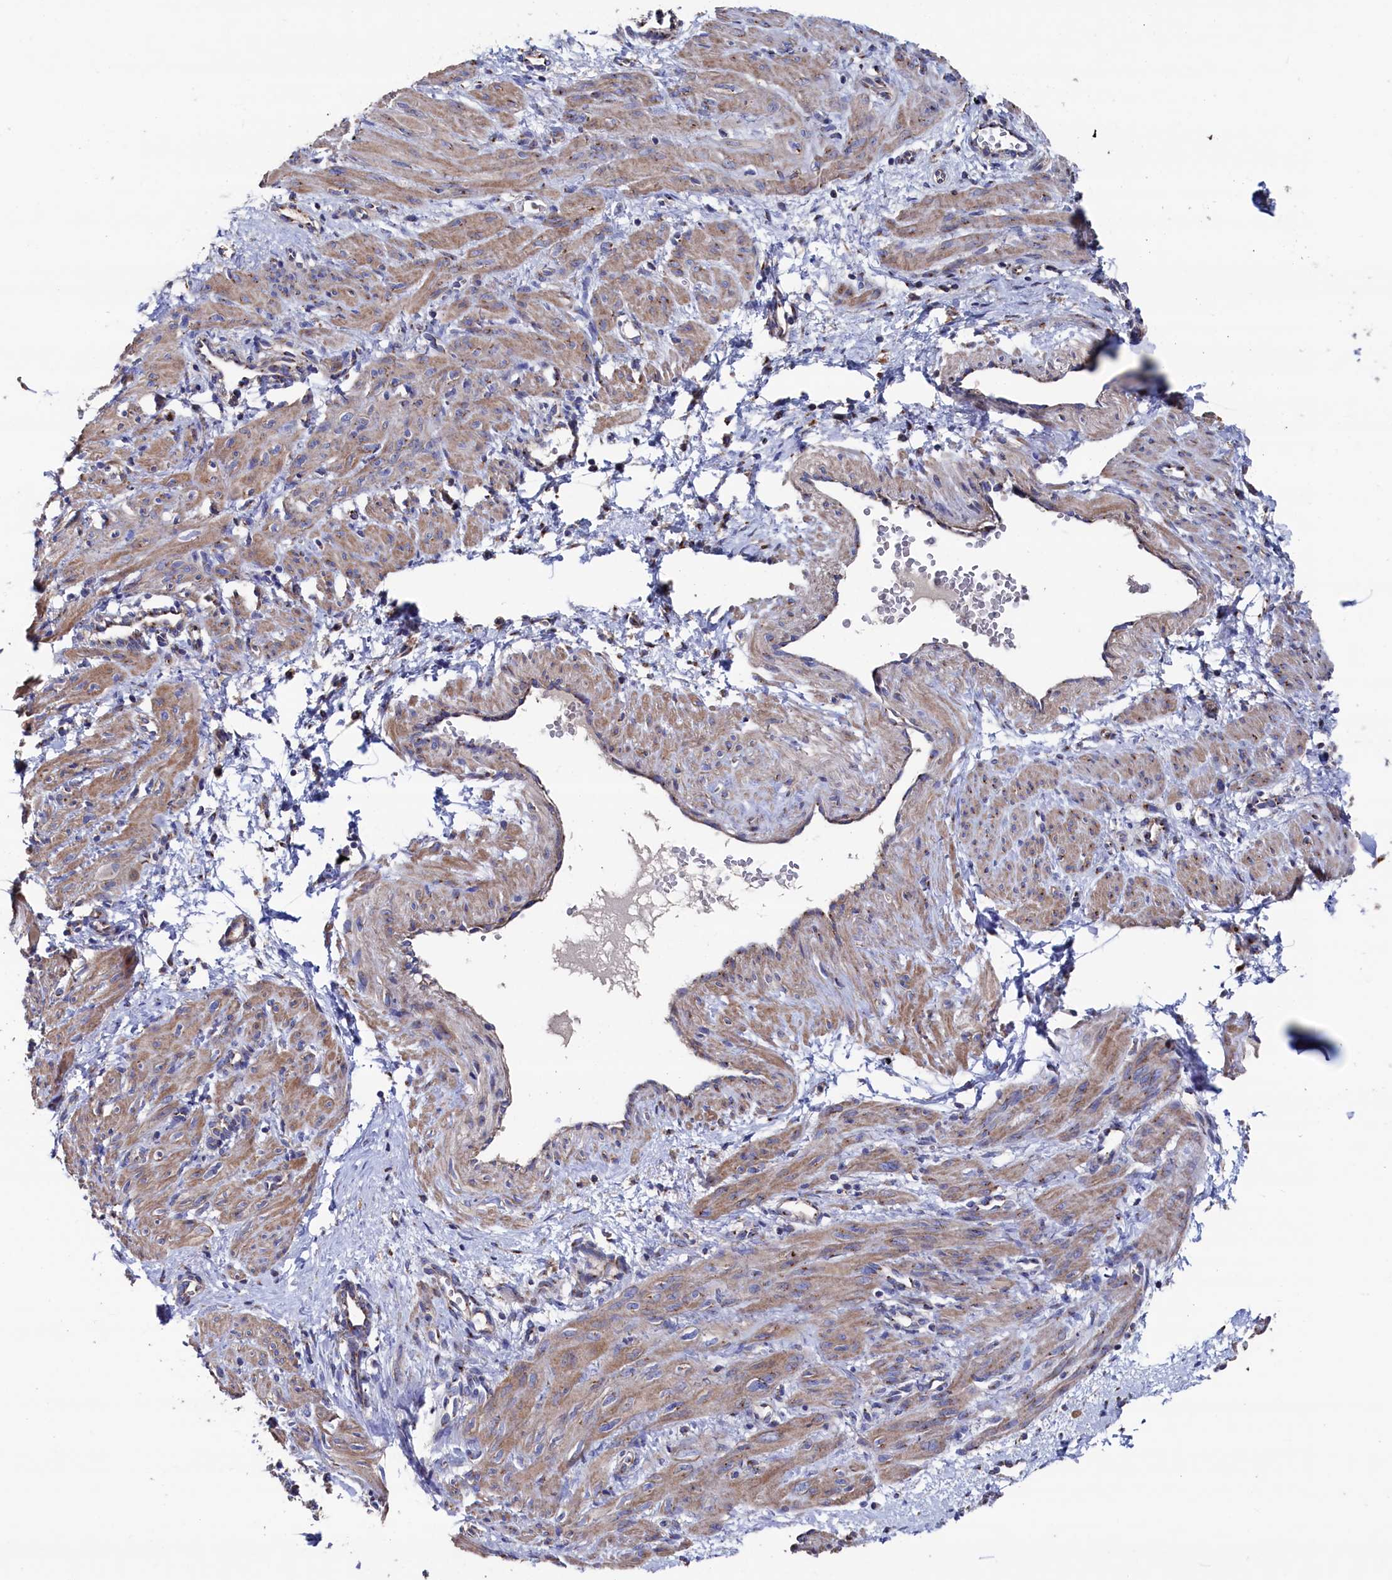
{"staining": {"intensity": "moderate", "quantity": "25%-75%", "location": "cytoplasmic/membranous"}, "tissue": "smooth muscle", "cell_type": "Smooth muscle cells", "image_type": "normal", "snomed": [{"axis": "morphology", "description": "Normal tissue, NOS"}, {"axis": "topography", "description": "Endometrium"}], "caption": "Protein staining demonstrates moderate cytoplasmic/membranous positivity in about 25%-75% of smooth muscle cells in unremarkable smooth muscle. The staining was performed using DAB (3,3'-diaminobenzidine) to visualize the protein expression in brown, while the nuclei were stained in blue with hematoxylin (Magnification: 20x).", "gene": "PRRC1", "patient": {"sex": "female", "age": 33}}